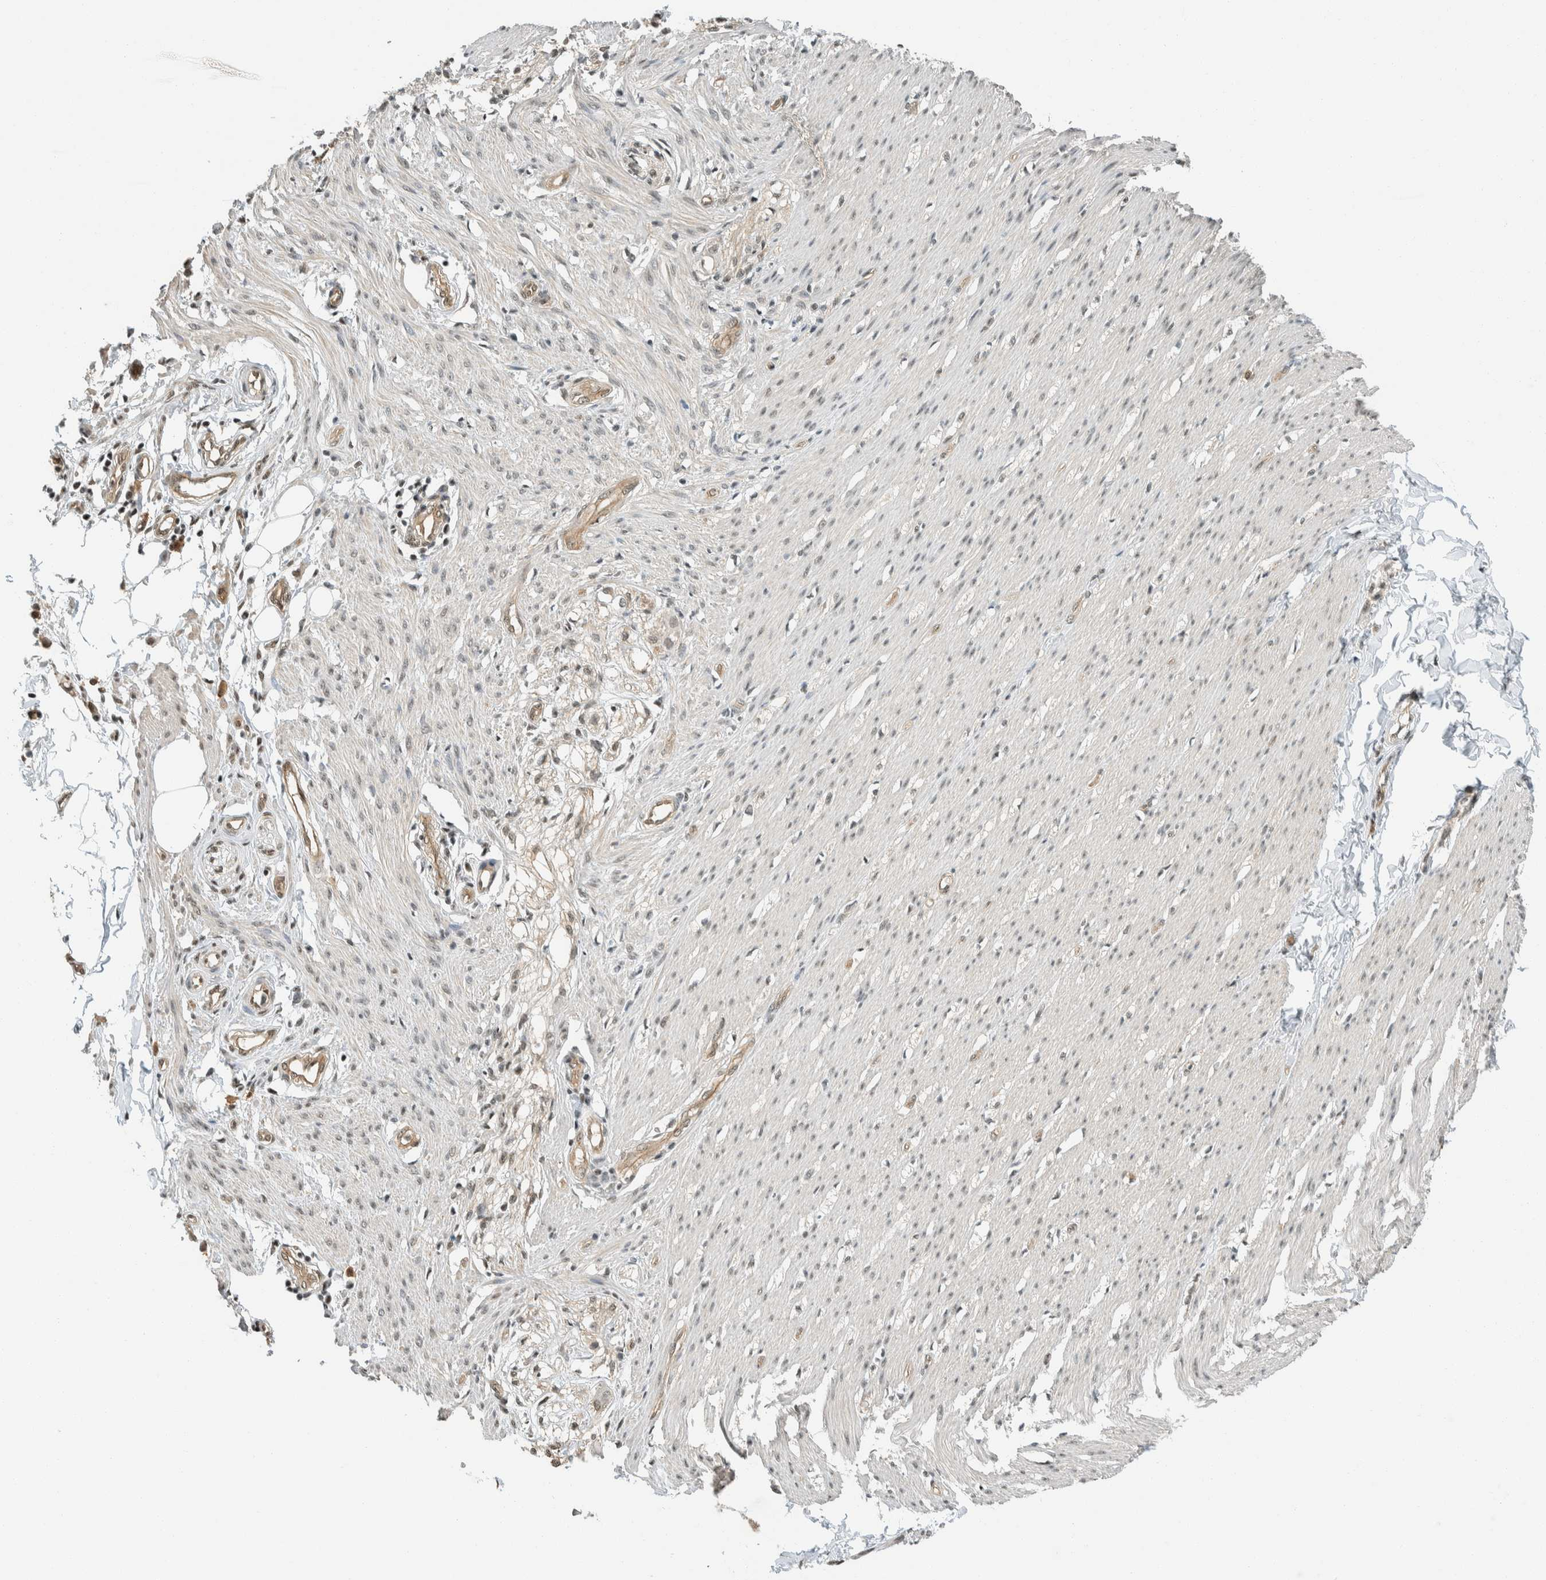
{"staining": {"intensity": "weak", "quantity": "<25%", "location": "cytoplasmic/membranous,nuclear"}, "tissue": "smooth muscle", "cell_type": "Smooth muscle cells", "image_type": "normal", "snomed": [{"axis": "morphology", "description": "Normal tissue, NOS"}, {"axis": "morphology", "description": "Adenocarcinoma, NOS"}, {"axis": "topography", "description": "Smooth muscle"}, {"axis": "topography", "description": "Colon"}], "caption": "Smooth muscle cells show no significant protein expression in unremarkable smooth muscle.", "gene": "NIBAN2", "patient": {"sex": "male", "age": 14}}